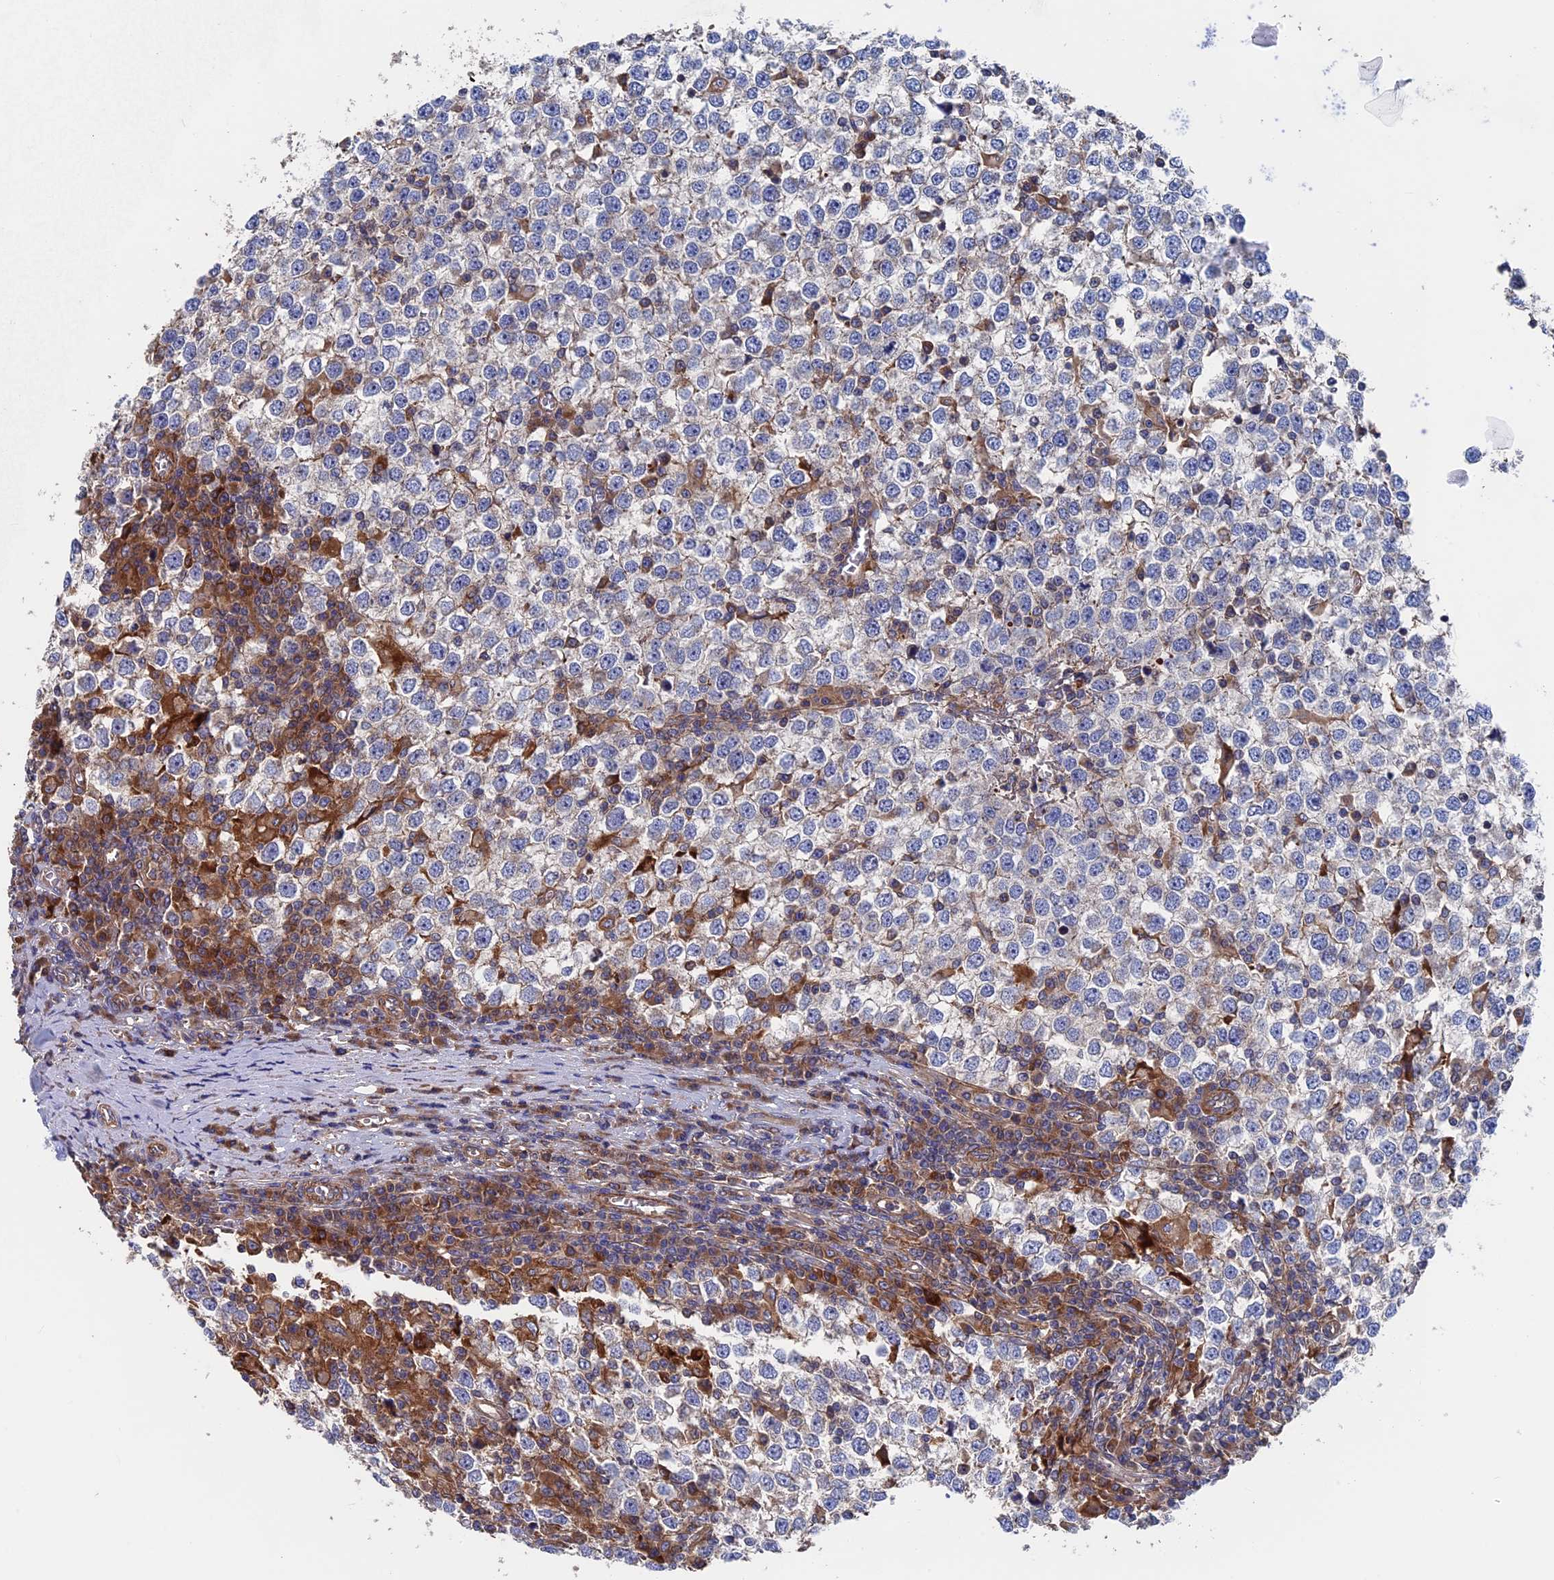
{"staining": {"intensity": "weak", "quantity": "<25%", "location": "cytoplasmic/membranous"}, "tissue": "testis cancer", "cell_type": "Tumor cells", "image_type": "cancer", "snomed": [{"axis": "morphology", "description": "Seminoma, NOS"}, {"axis": "topography", "description": "Testis"}], "caption": "IHC micrograph of testis cancer (seminoma) stained for a protein (brown), which reveals no expression in tumor cells.", "gene": "DNAJC3", "patient": {"sex": "male", "age": 65}}